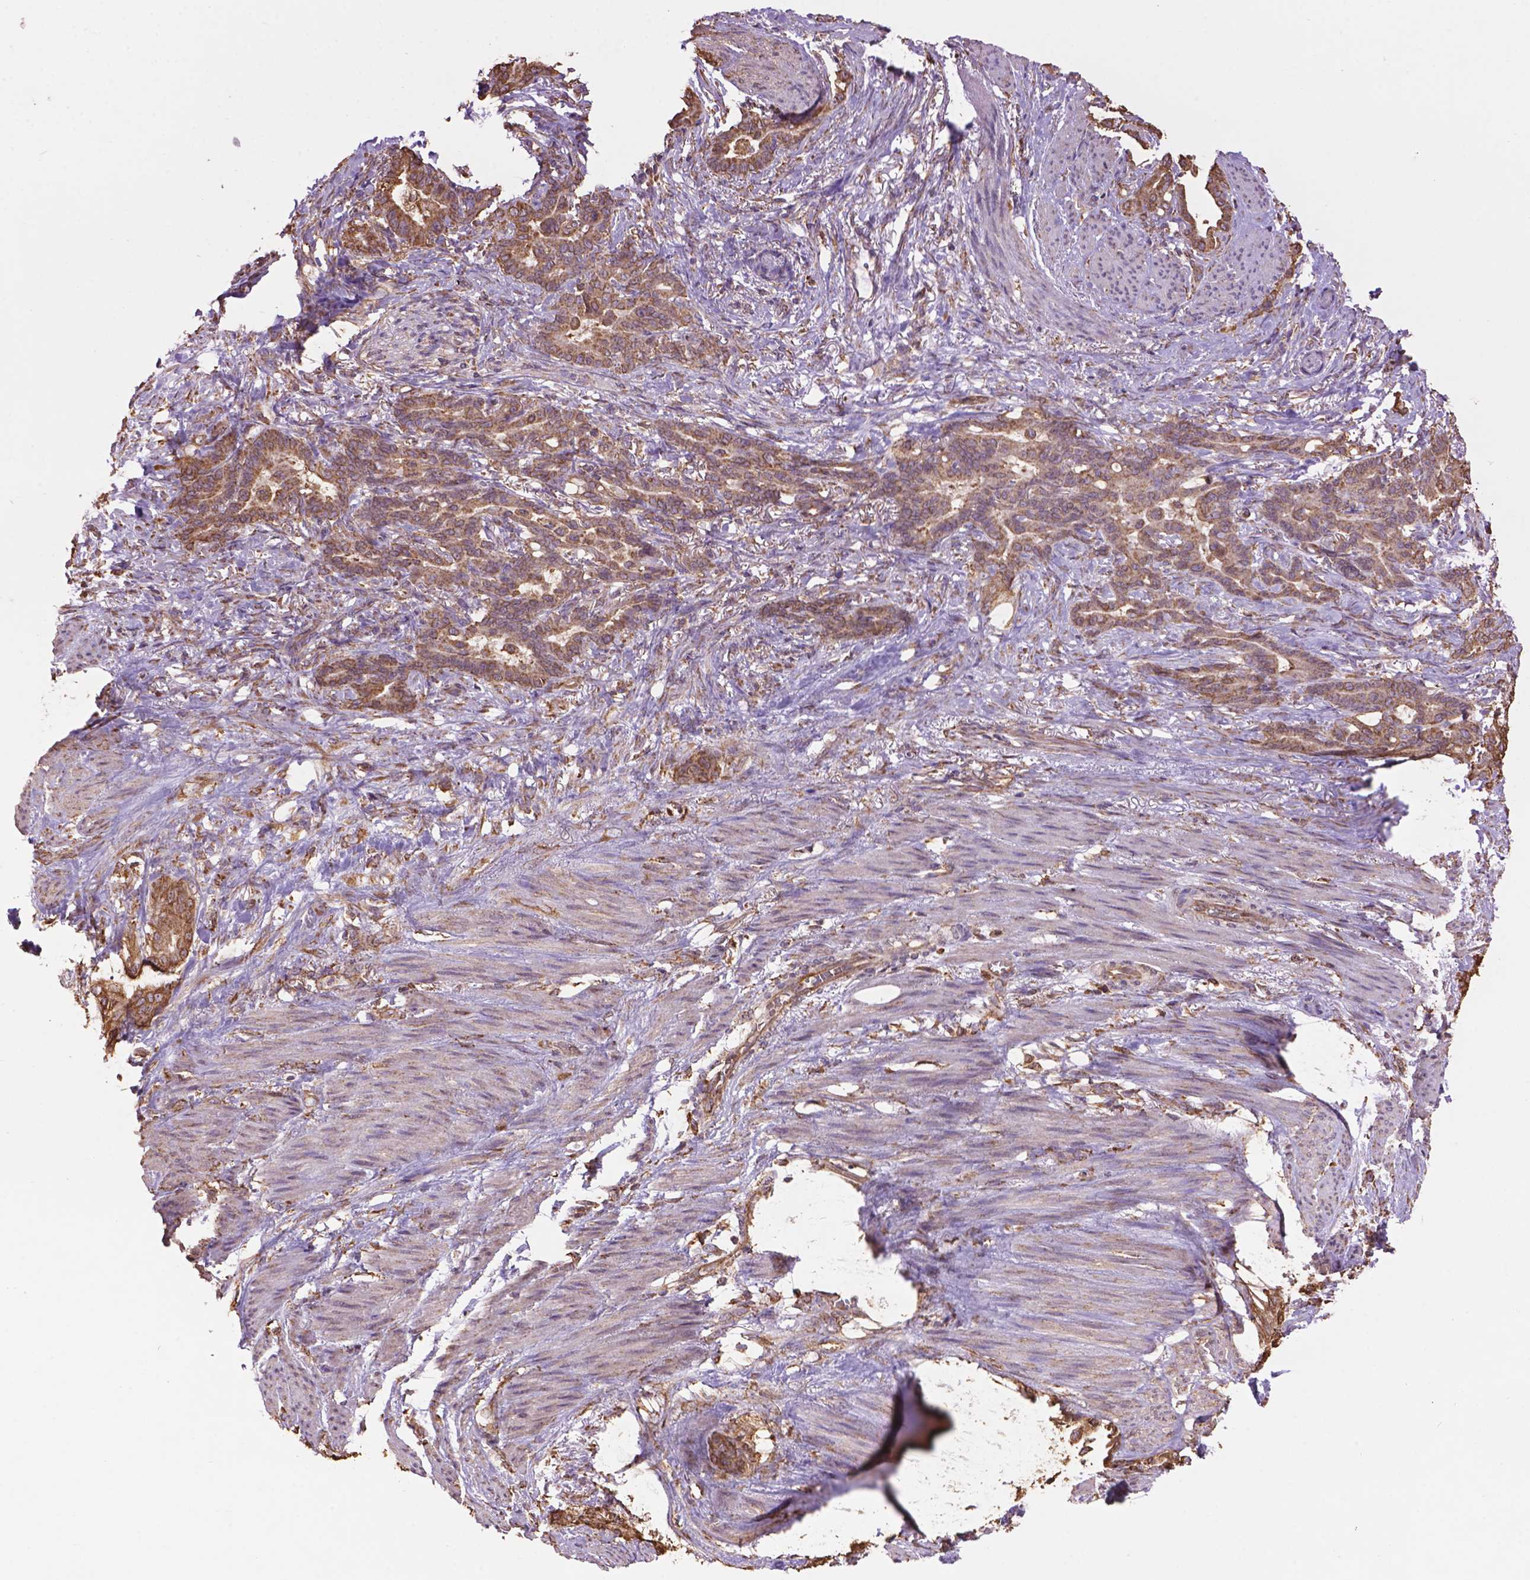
{"staining": {"intensity": "moderate", "quantity": ">75%", "location": "cytoplasmic/membranous"}, "tissue": "stomach cancer", "cell_type": "Tumor cells", "image_type": "cancer", "snomed": [{"axis": "morphology", "description": "Normal tissue, NOS"}, {"axis": "morphology", "description": "Adenocarcinoma, NOS"}, {"axis": "topography", "description": "Esophagus"}, {"axis": "topography", "description": "Stomach, upper"}], "caption": "Stomach cancer stained for a protein reveals moderate cytoplasmic/membranous positivity in tumor cells.", "gene": "PPP2R5E", "patient": {"sex": "male", "age": 62}}